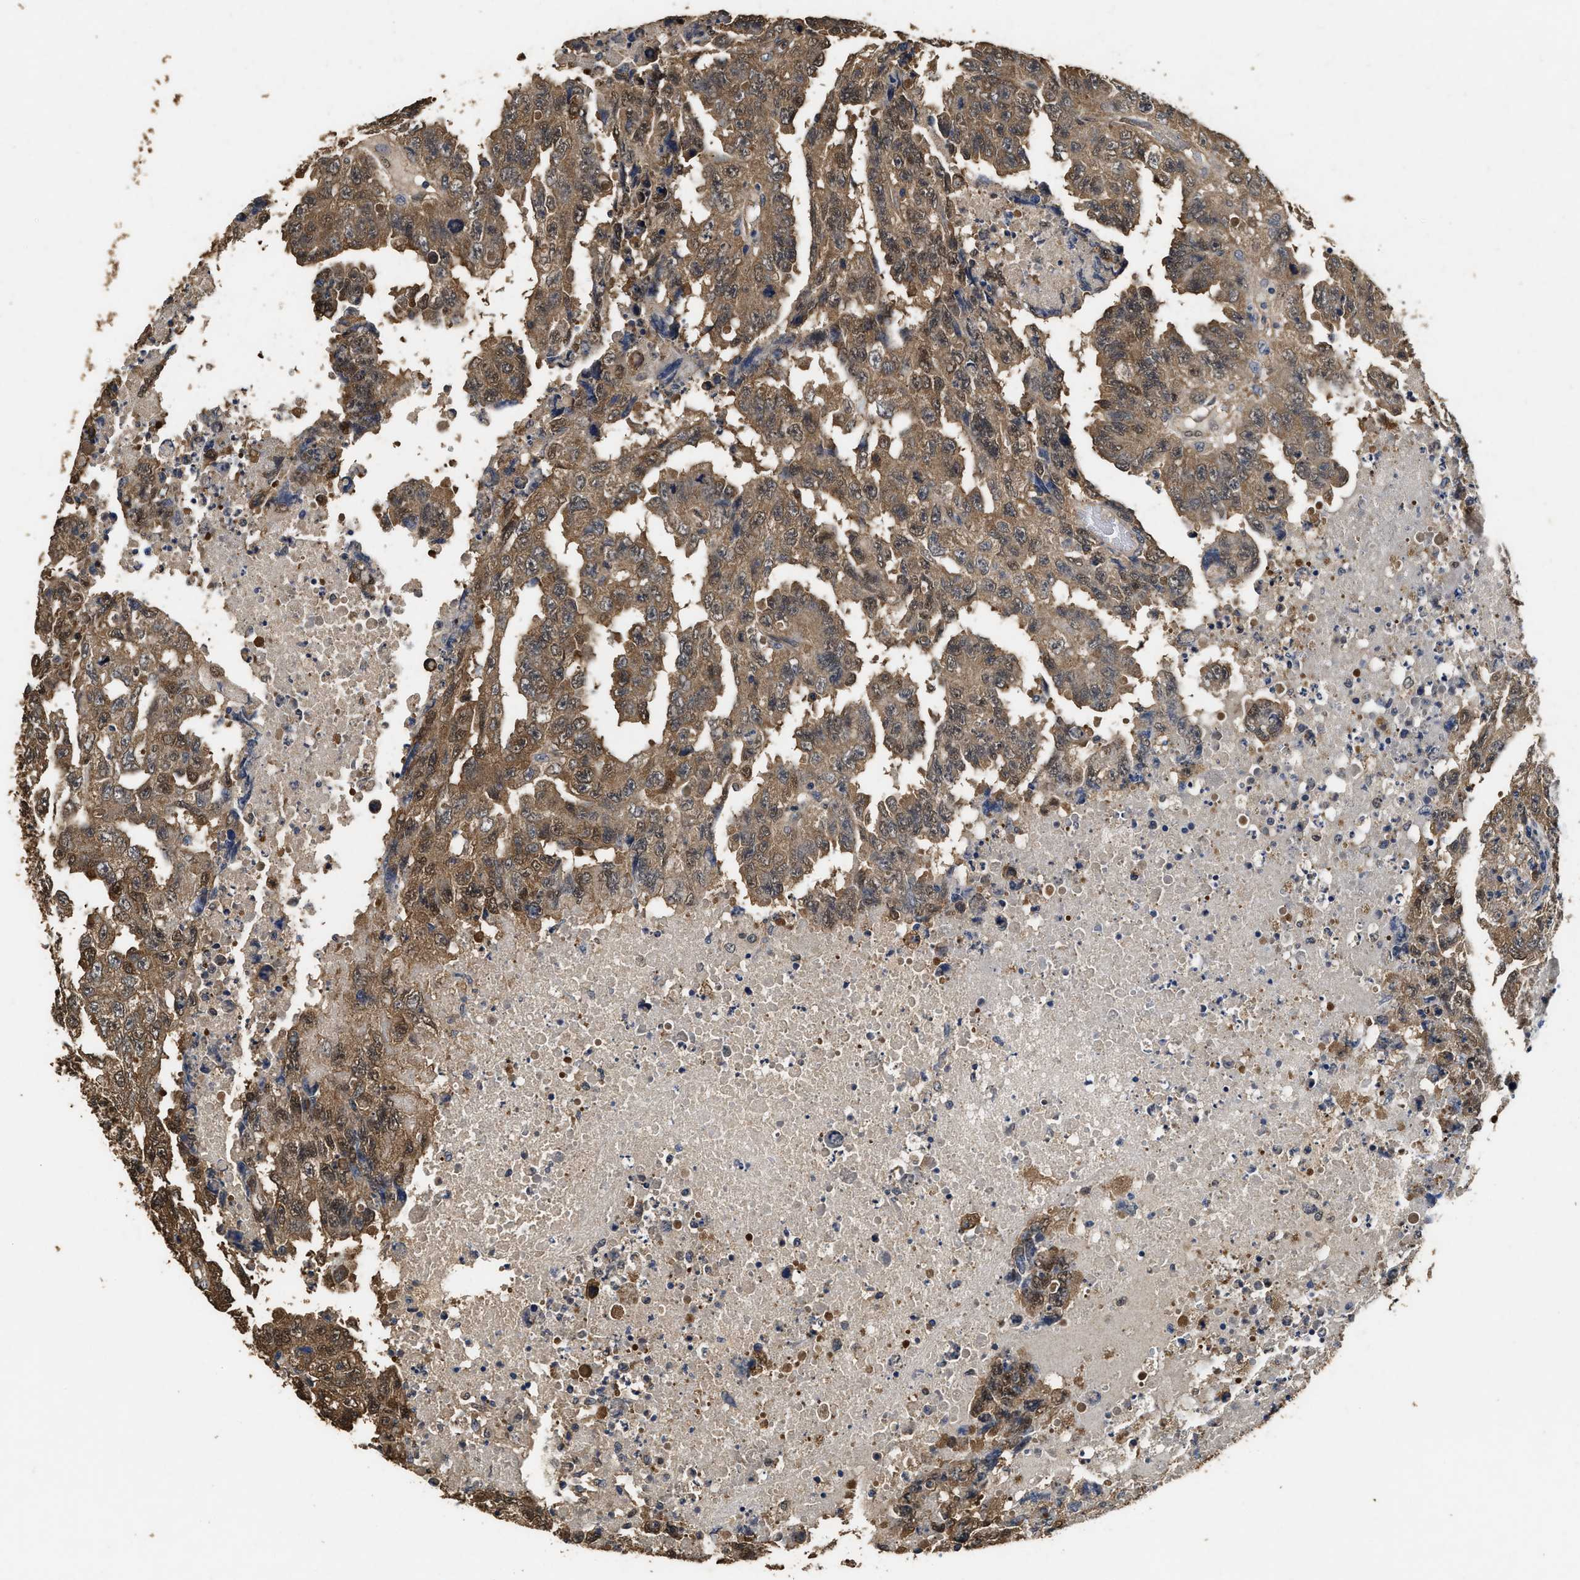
{"staining": {"intensity": "moderate", "quantity": ">75%", "location": "cytoplasmic/membranous,nuclear"}, "tissue": "testis cancer", "cell_type": "Tumor cells", "image_type": "cancer", "snomed": [{"axis": "morphology", "description": "Necrosis, NOS"}, {"axis": "morphology", "description": "Carcinoma, Embryonal, NOS"}, {"axis": "topography", "description": "Testis"}], "caption": "Moderate cytoplasmic/membranous and nuclear expression for a protein is appreciated in about >75% of tumor cells of testis cancer (embryonal carcinoma) using IHC.", "gene": "YWHAE", "patient": {"sex": "male", "age": 19}}